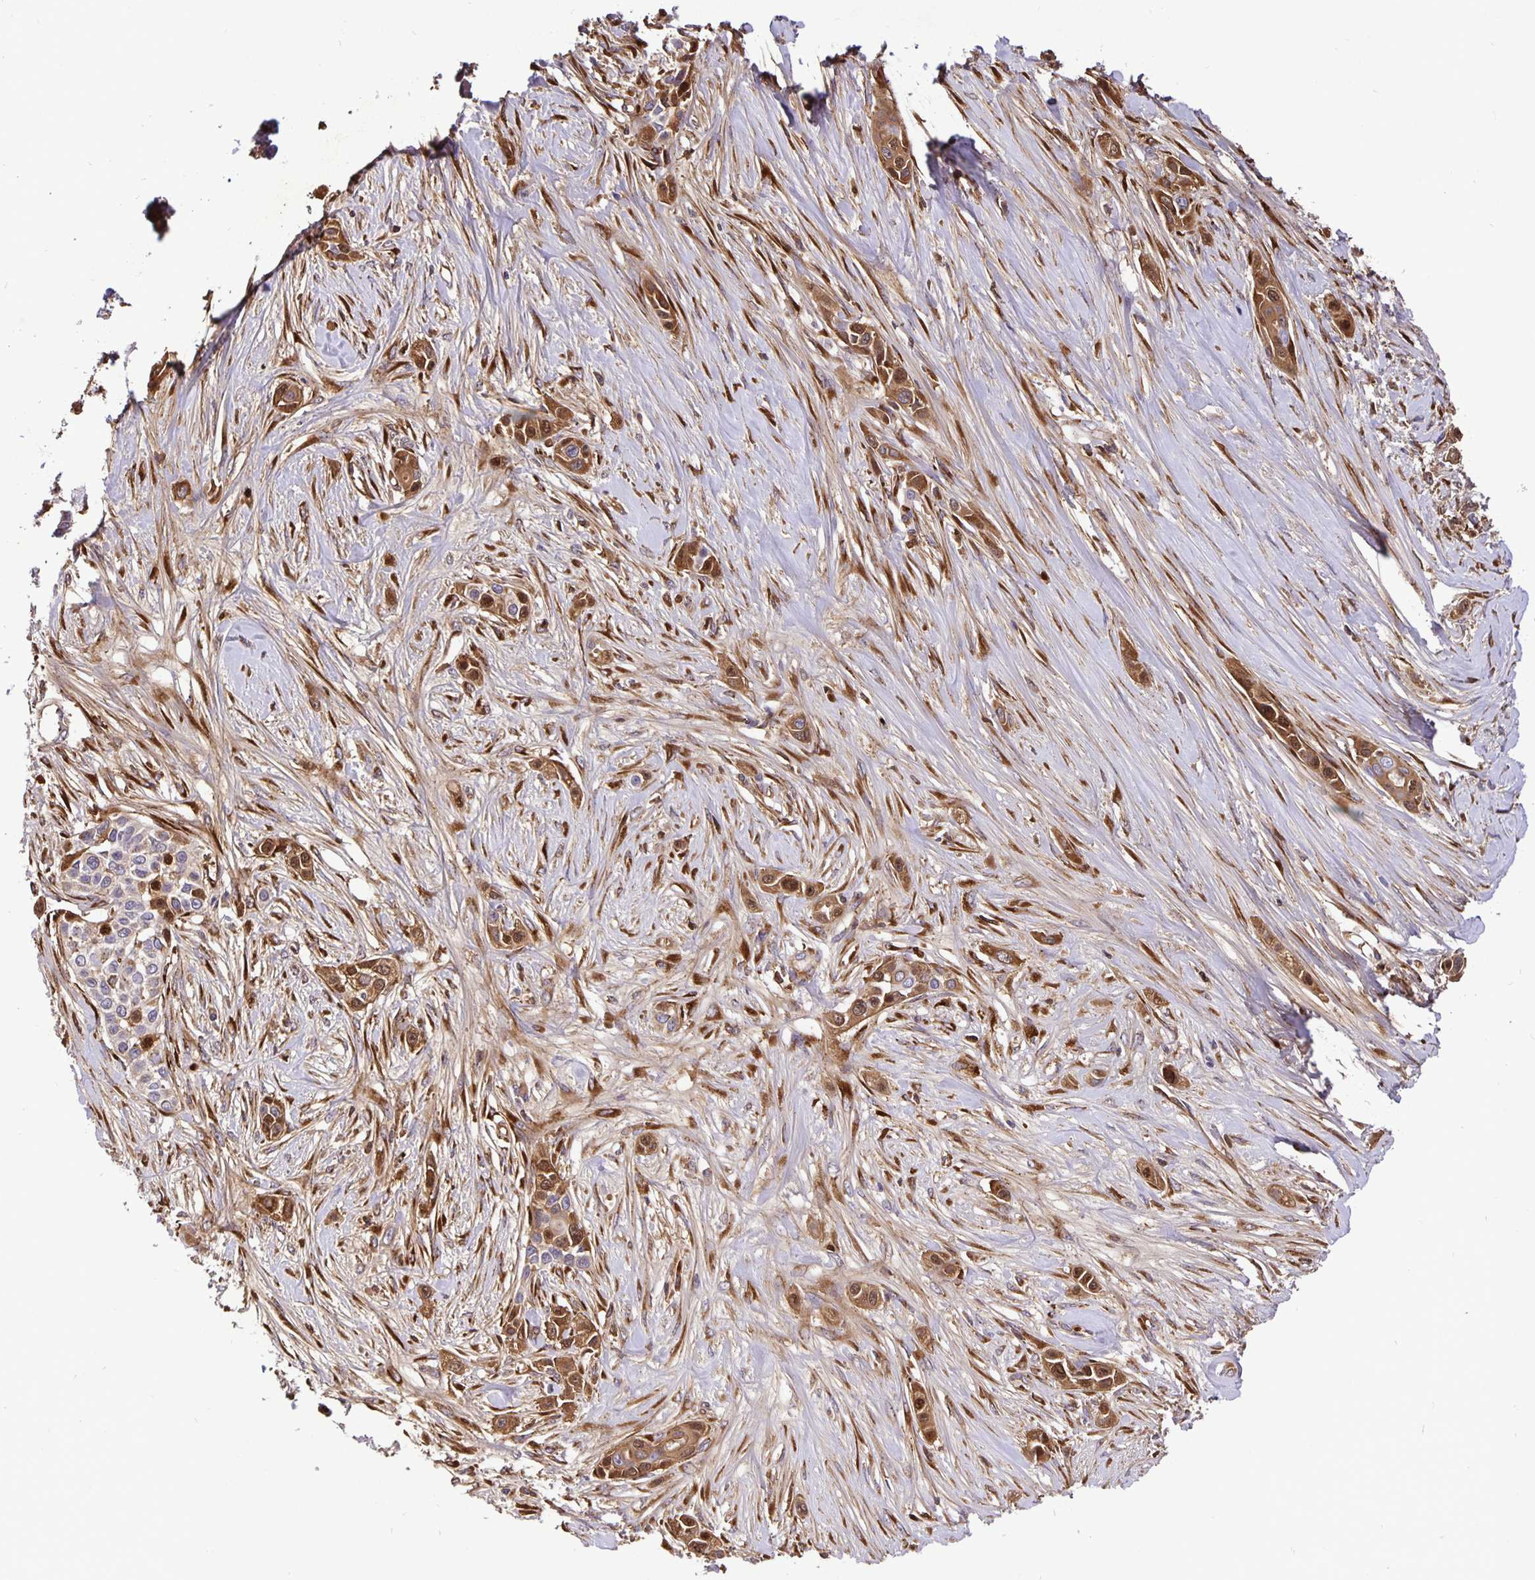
{"staining": {"intensity": "moderate", "quantity": ">75%", "location": "cytoplasmic/membranous,nuclear"}, "tissue": "skin cancer", "cell_type": "Tumor cells", "image_type": "cancer", "snomed": [{"axis": "morphology", "description": "Squamous cell carcinoma, NOS"}, {"axis": "topography", "description": "Skin"}], "caption": "Brown immunohistochemical staining in human squamous cell carcinoma (skin) demonstrates moderate cytoplasmic/membranous and nuclear positivity in about >75% of tumor cells.", "gene": "EML6", "patient": {"sex": "female", "age": 69}}